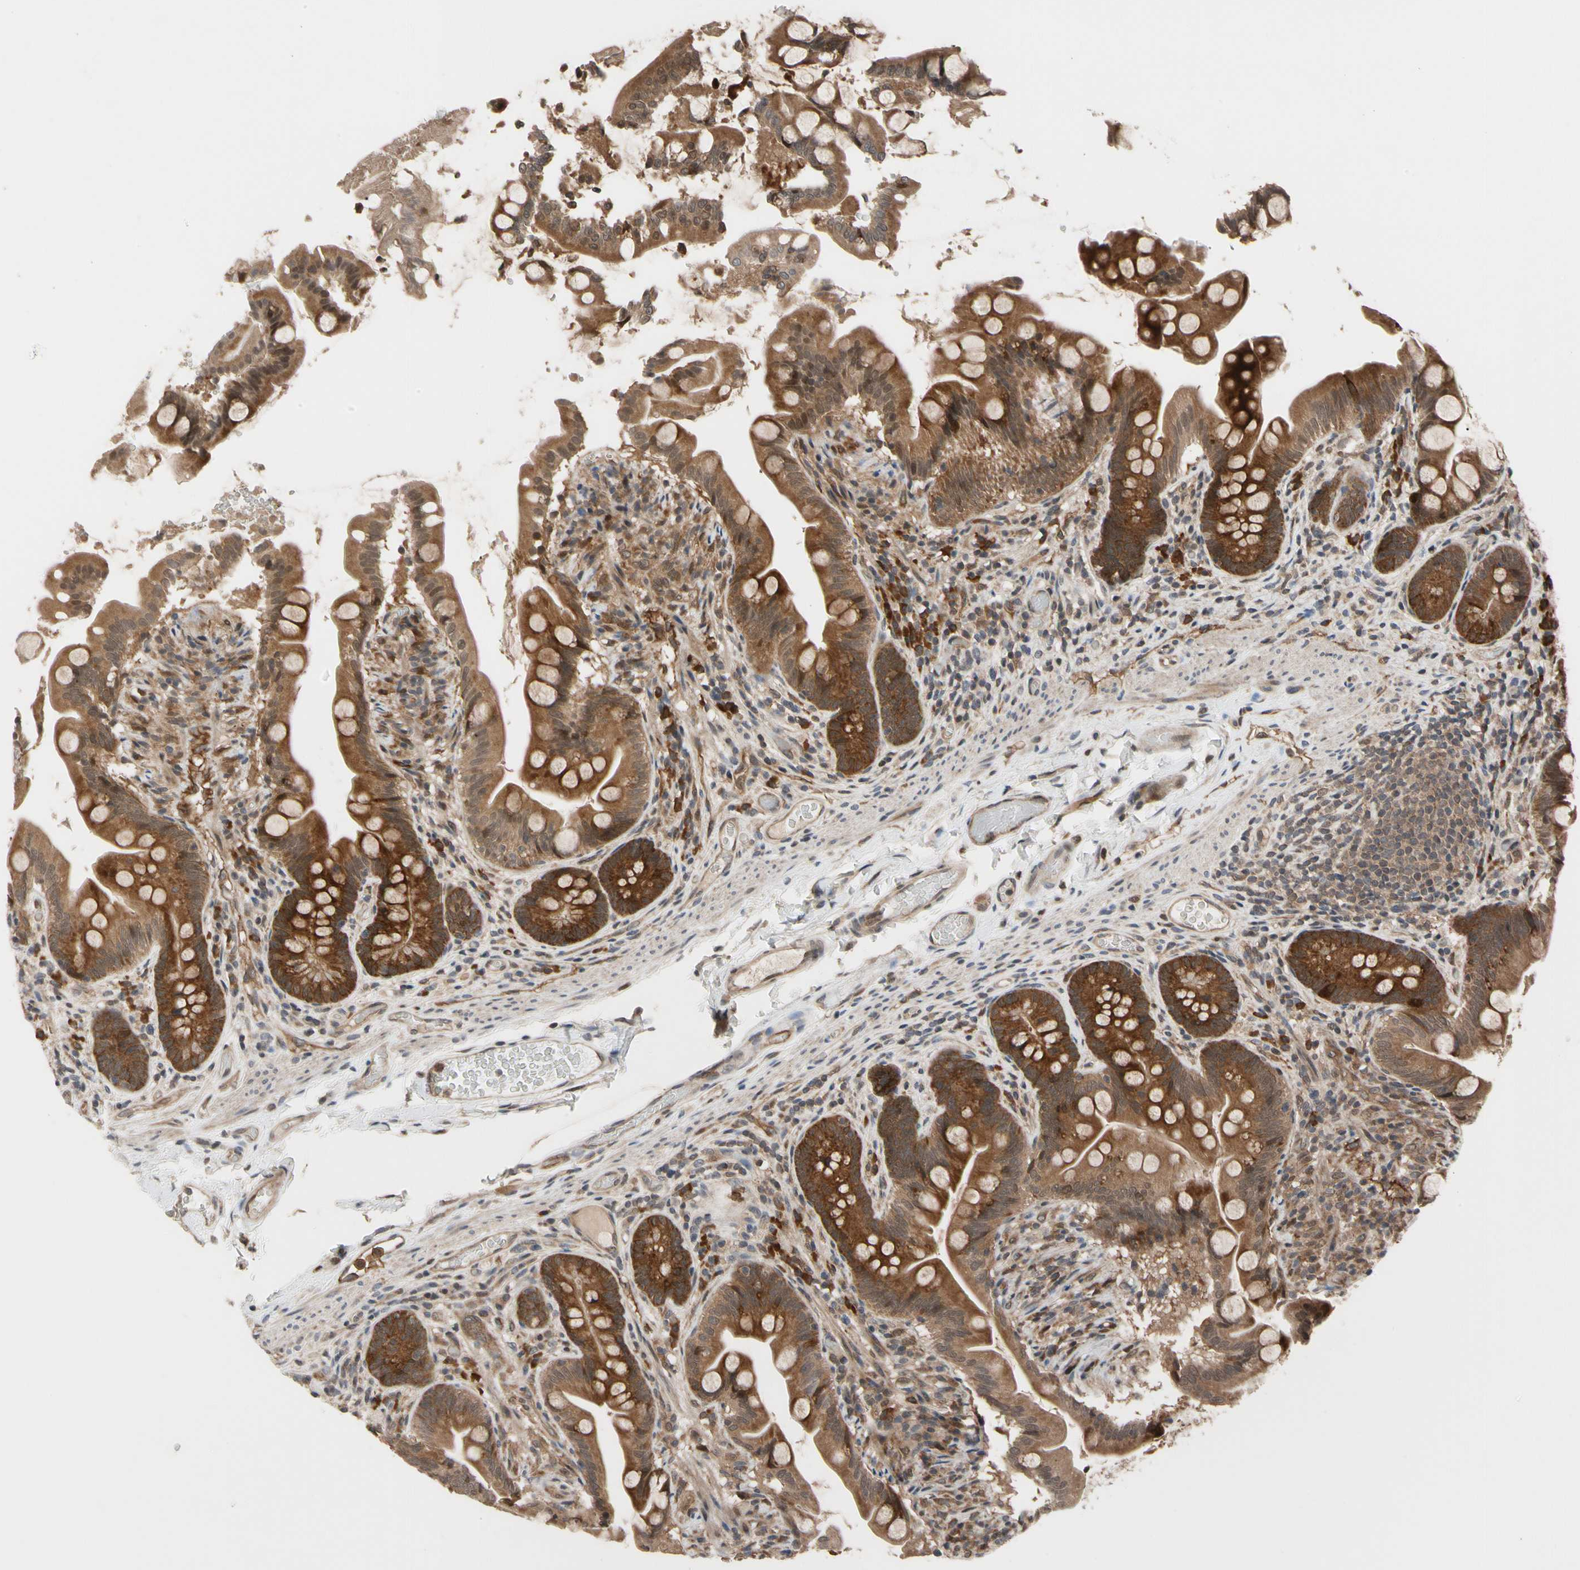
{"staining": {"intensity": "strong", "quantity": ">75%", "location": "cytoplasmic/membranous"}, "tissue": "small intestine", "cell_type": "Glandular cells", "image_type": "normal", "snomed": [{"axis": "morphology", "description": "Normal tissue, NOS"}, {"axis": "topography", "description": "Small intestine"}], "caption": "Immunohistochemical staining of unremarkable human small intestine exhibits high levels of strong cytoplasmic/membranous staining in approximately >75% of glandular cells.", "gene": "CYTIP", "patient": {"sex": "female", "age": 56}}